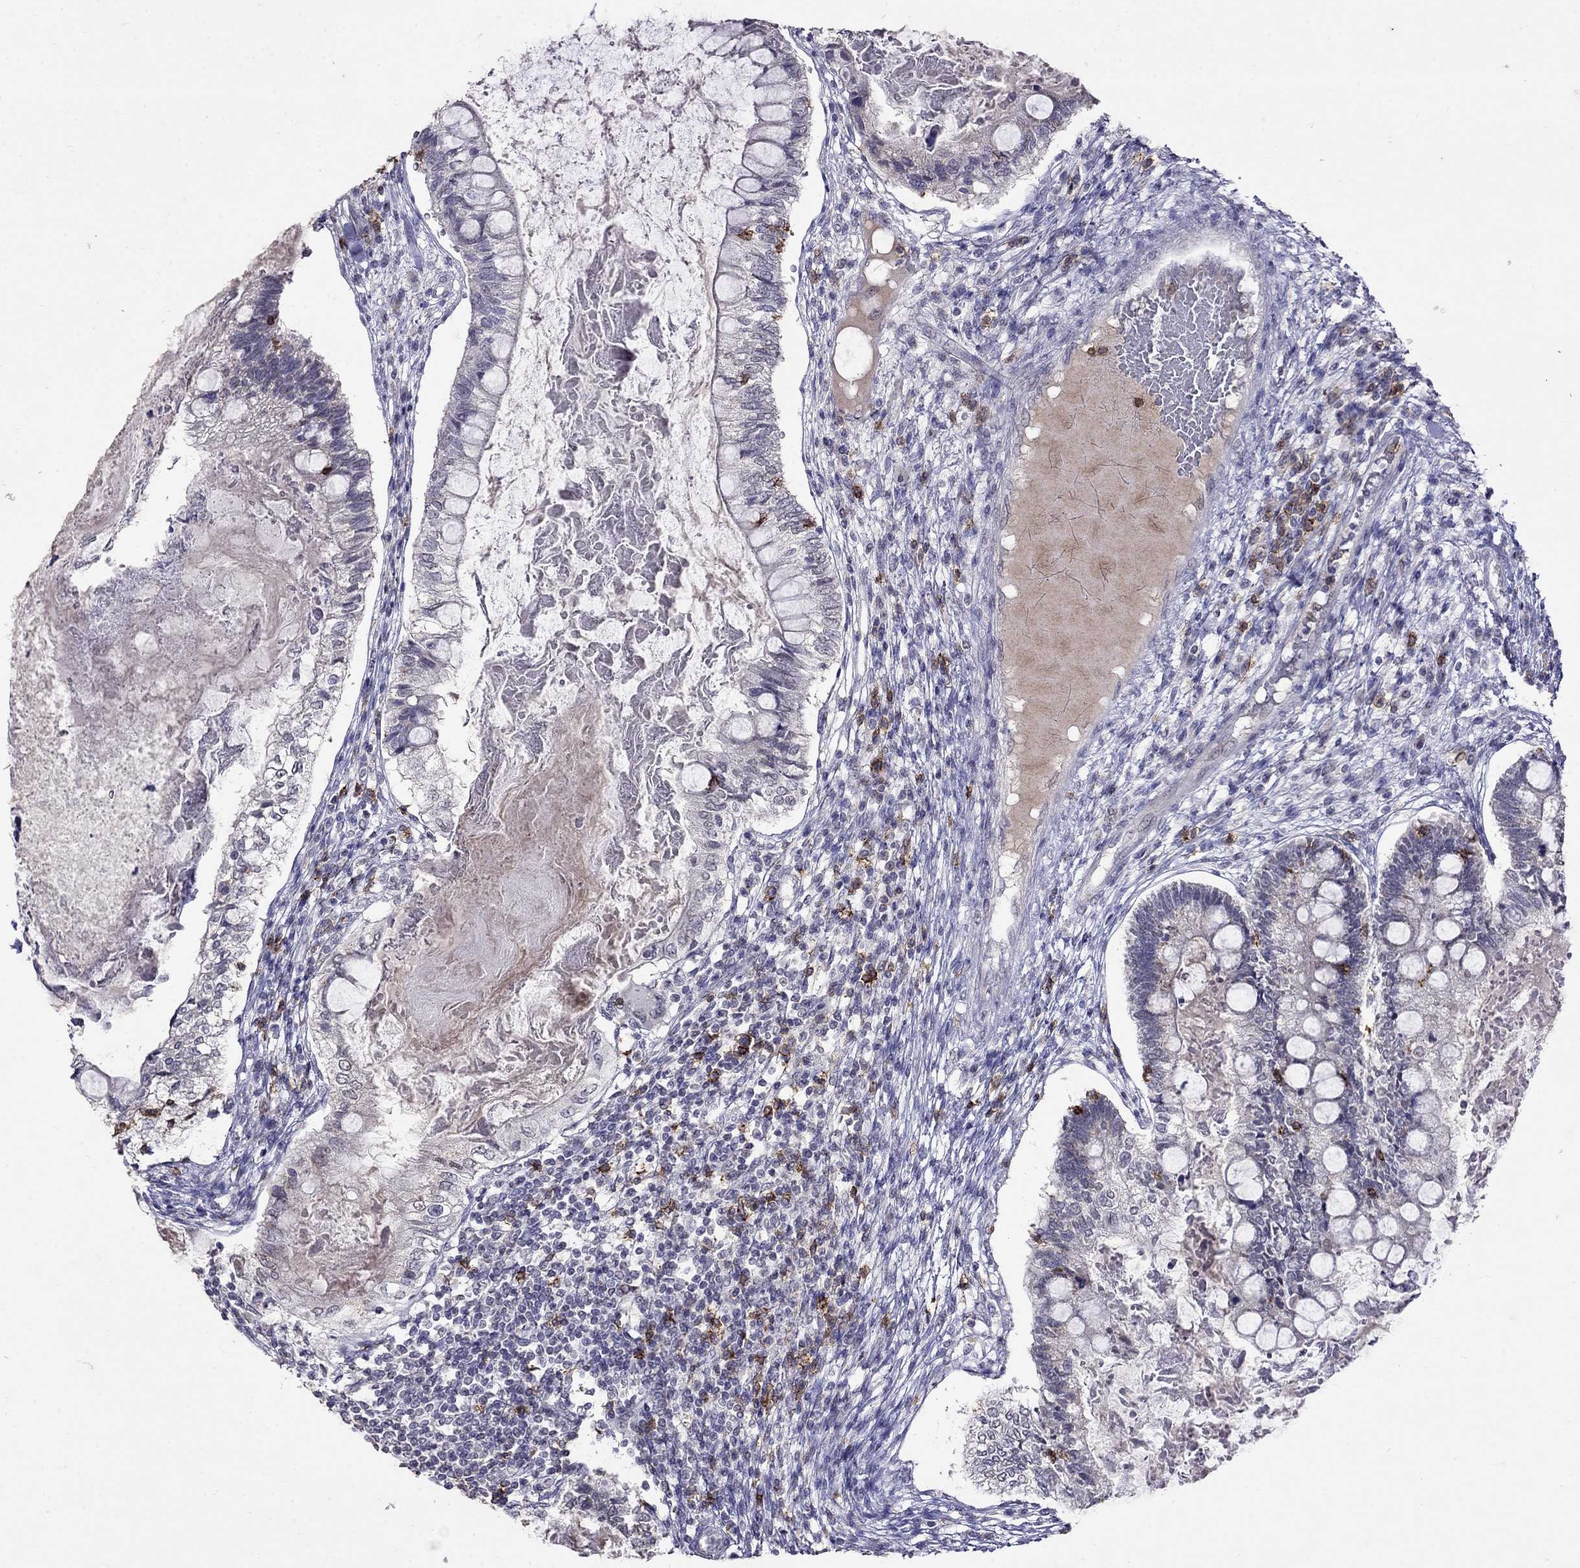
{"staining": {"intensity": "negative", "quantity": "none", "location": "none"}, "tissue": "testis cancer", "cell_type": "Tumor cells", "image_type": "cancer", "snomed": [{"axis": "morphology", "description": "Seminoma, NOS"}, {"axis": "morphology", "description": "Carcinoma, Embryonal, NOS"}, {"axis": "topography", "description": "Testis"}], "caption": "Testis cancer was stained to show a protein in brown. There is no significant positivity in tumor cells.", "gene": "CD8B", "patient": {"sex": "male", "age": 41}}